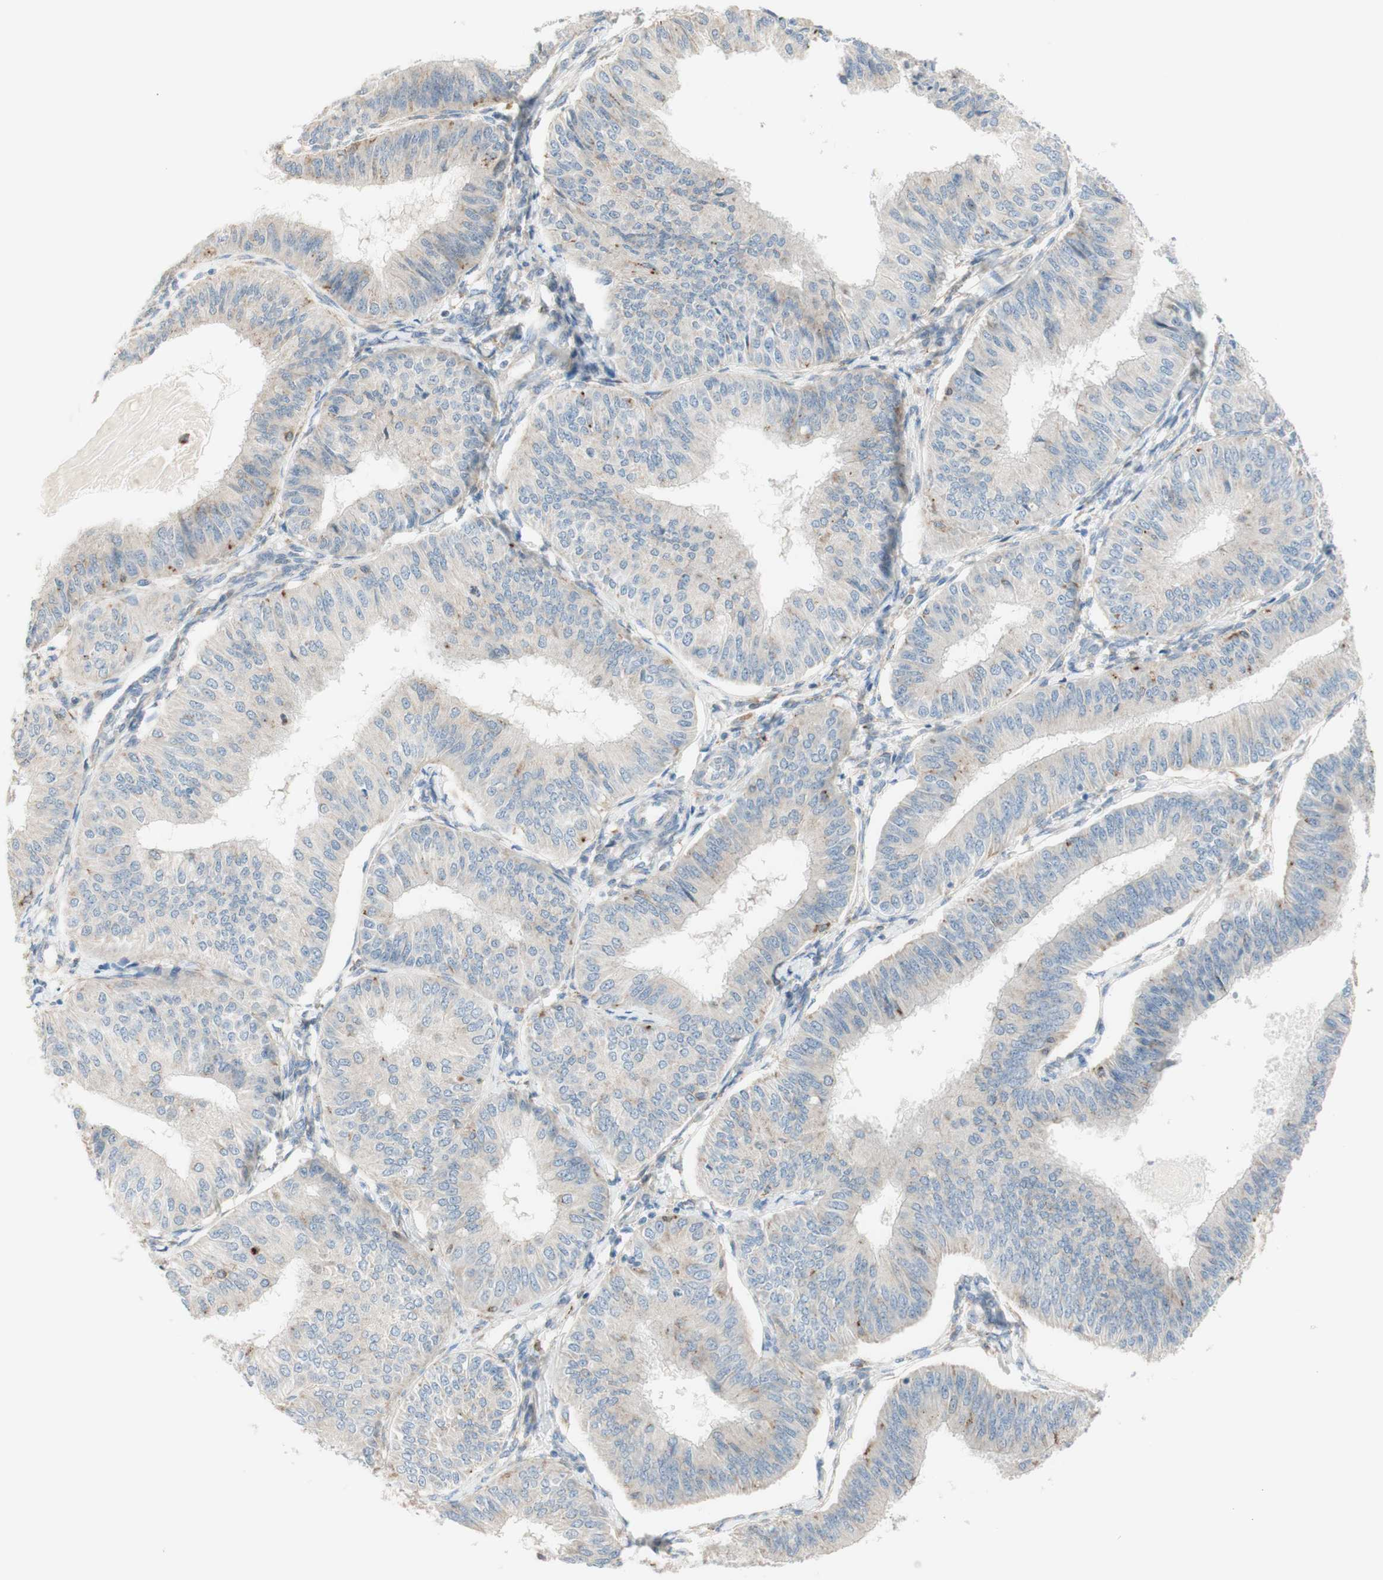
{"staining": {"intensity": "moderate", "quantity": "<25%", "location": "cytoplasmic/membranous"}, "tissue": "endometrial cancer", "cell_type": "Tumor cells", "image_type": "cancer", "snomed": [{"axis": "morphology", "description": "Adenocarcinoma, NOS"}, {"axis": "topography", "description": "Endometrium"}], "caption": "A brown stain labels moderate cytoplasmic/membranous staining of a protein in human endometrial cancer (adenocarcinoma) tumor cells.", "gene": "GAPT", "patient": {"sex": "female", "age": 58}}